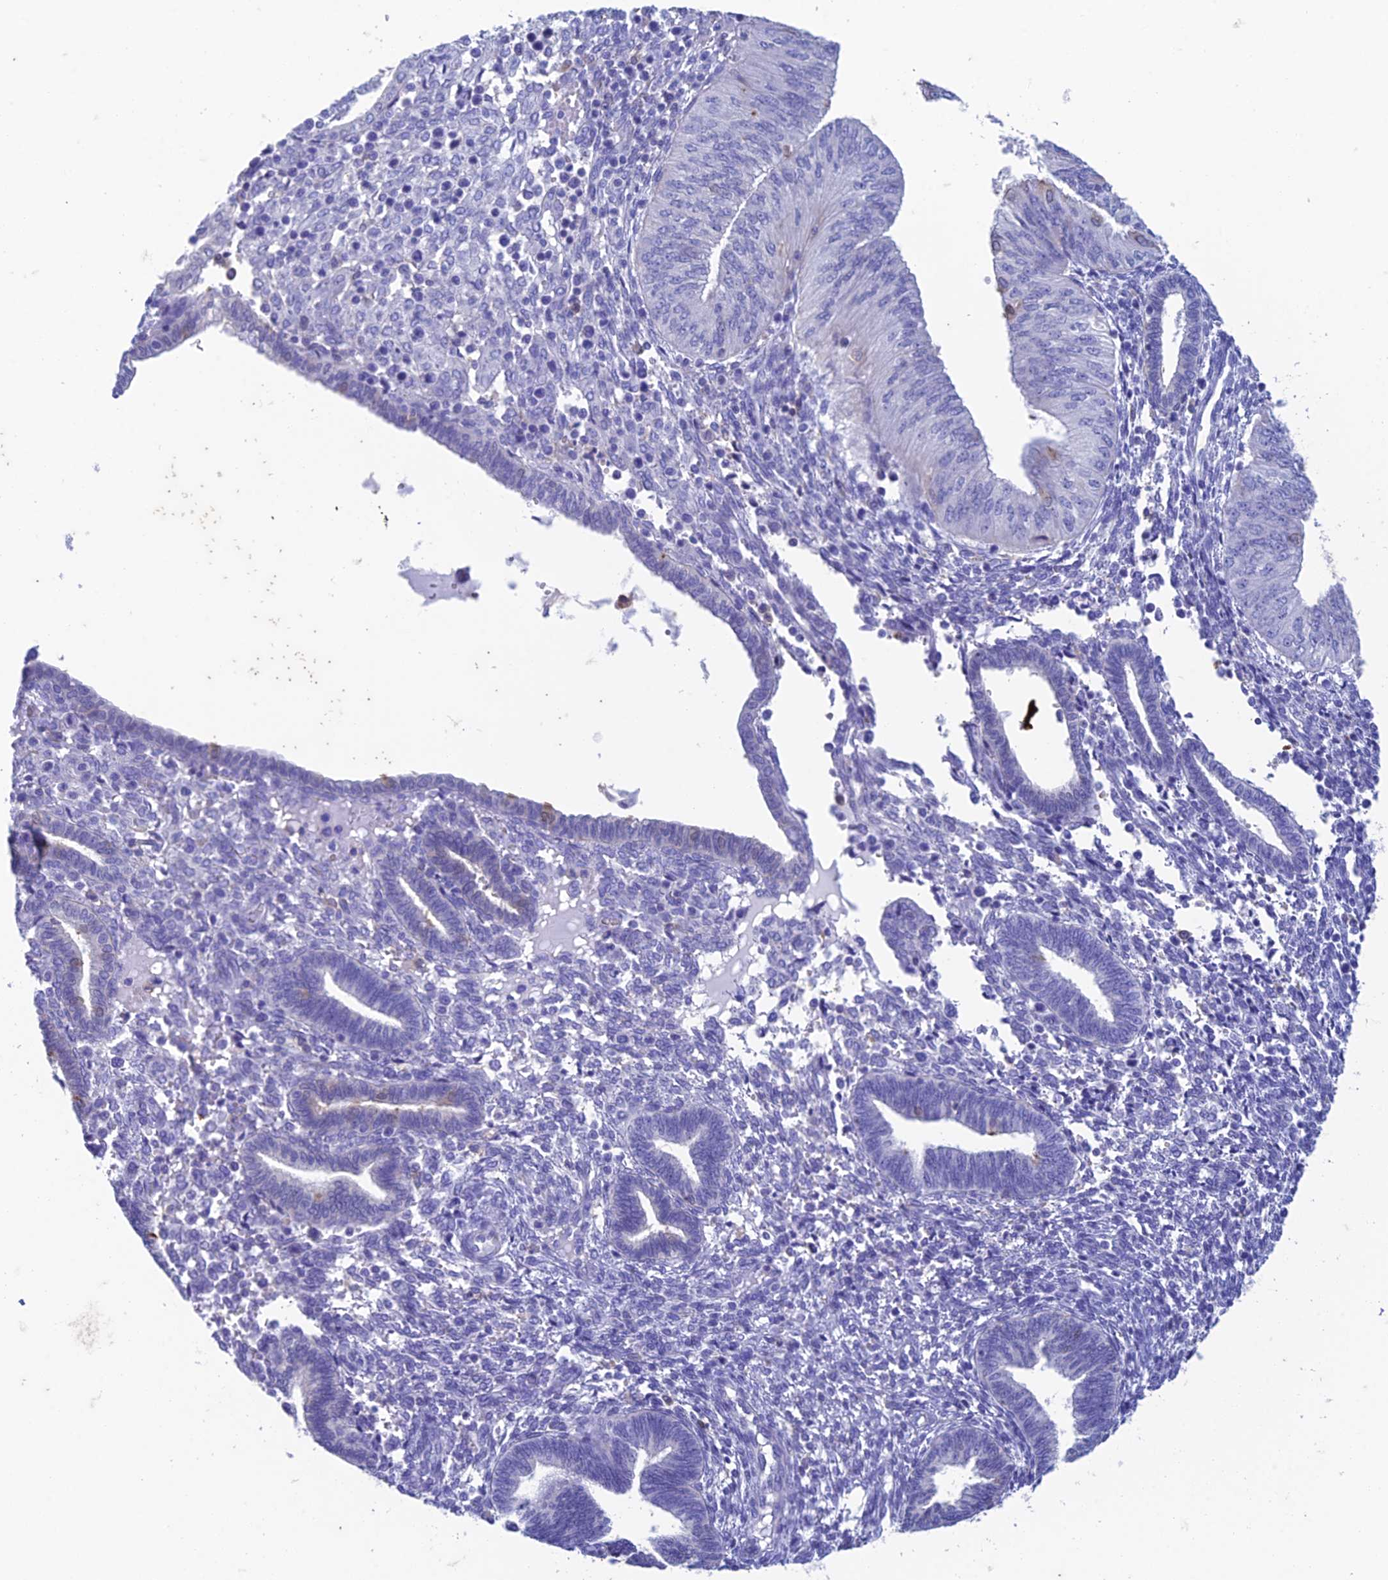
{"staining": {"intensity": "weak", "quantity": "<25%", "location": "cytoplasmic/membranous"}, "tissue": "endometrial cancer", "cell_type": "Tumor cells", "image_type": "cancer", "snomed": [{"axis": "morphology", "description": "Normal tissue, NOS"}, {"axis": "morphology", "description": "Adenocarcinoma, NOS"}, {"axis": "topography", "description": "Endometrium"}], "caption": "Tumor cells show no significant positivity in adenocarcinoma (endometrial).", "gene": "FGF7", "patient": {"sex": "female", "age": 53}}